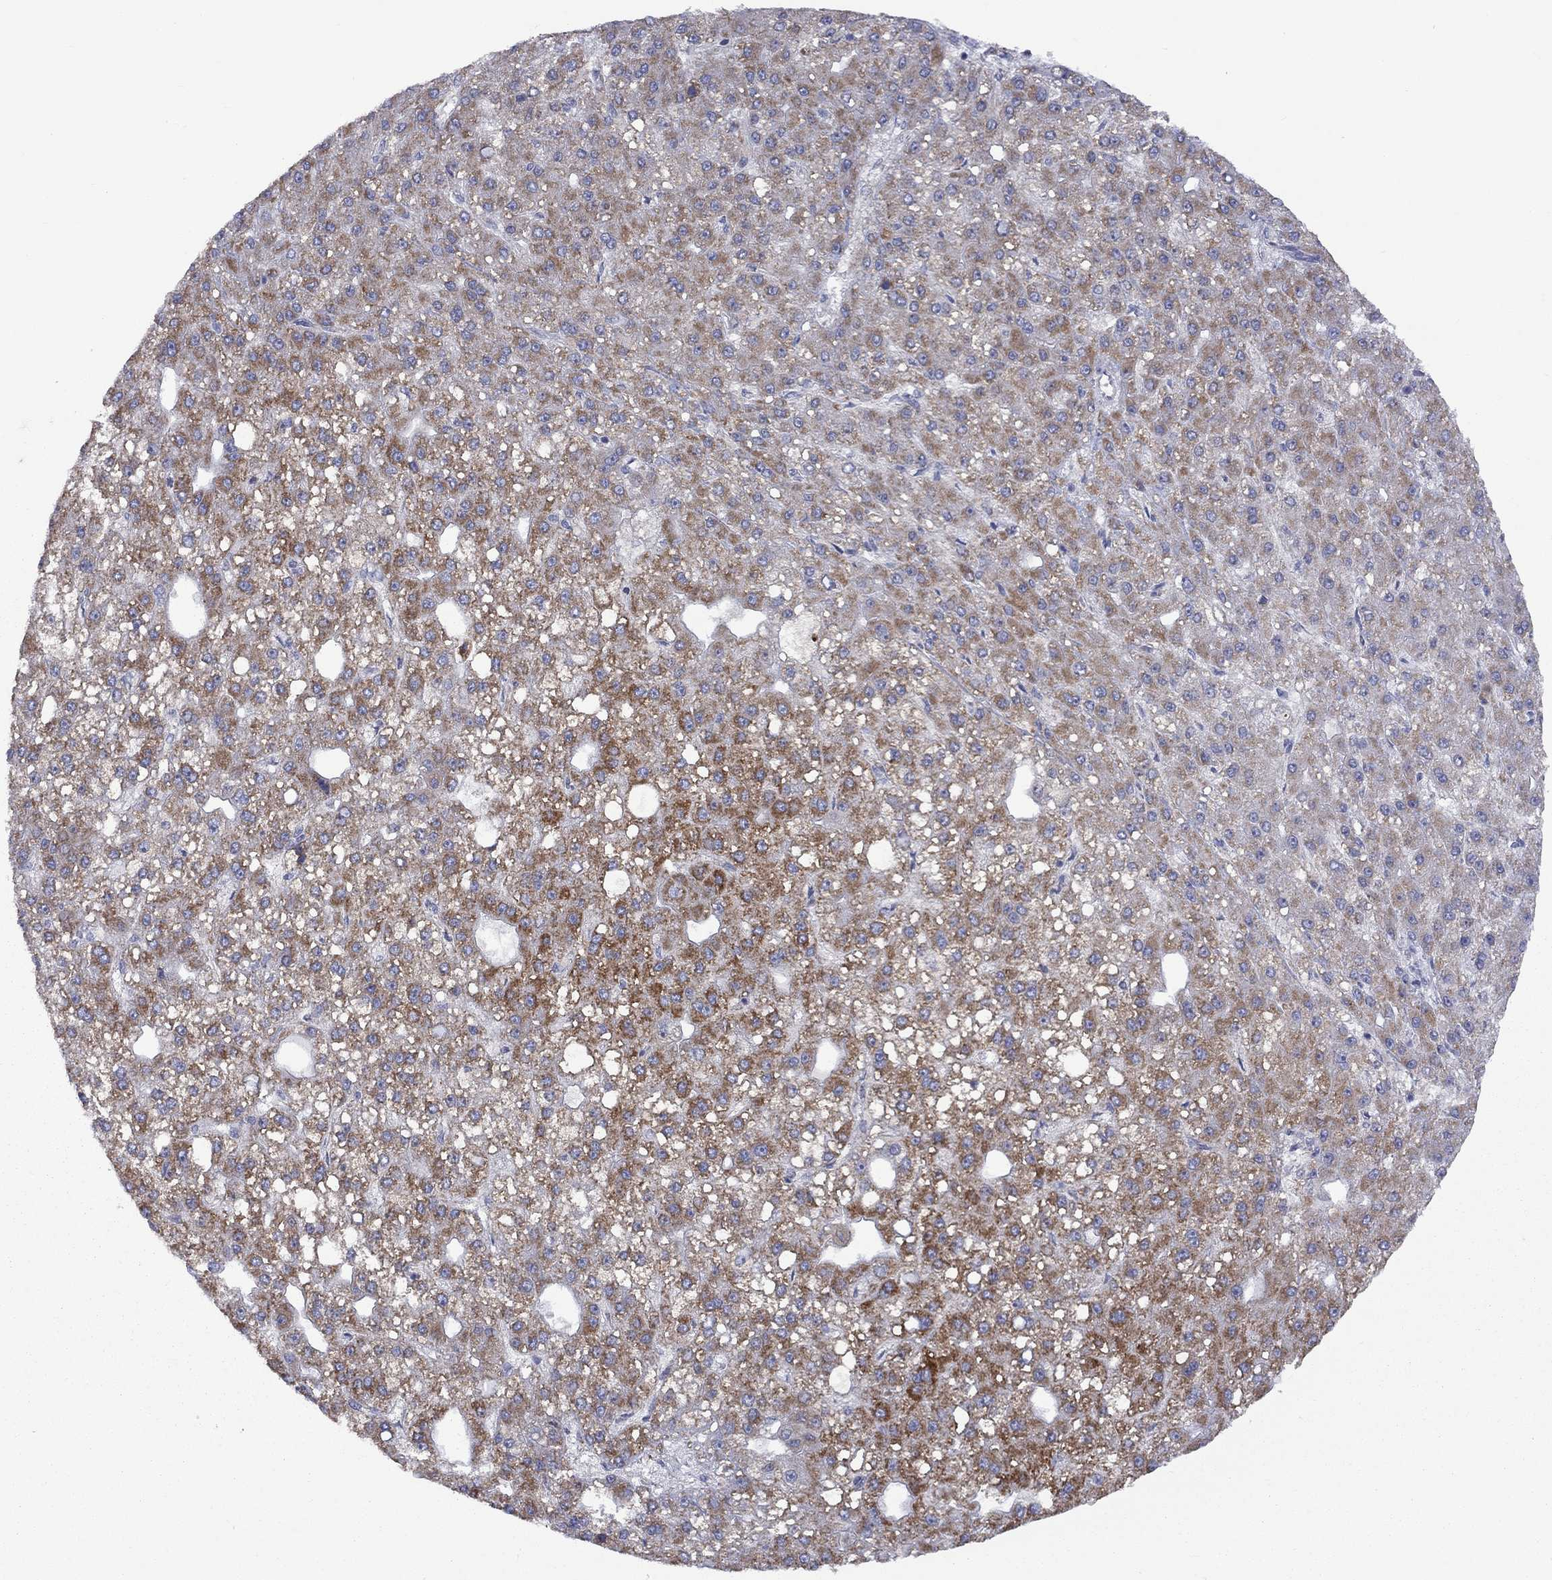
{"staining": {"intensity": "strong", "quantity": "25%-75%", "location": "cytoplasmic/membranous"}, "tissue": "liver cancer", "cell_type": "Tumor cells", "image_type": "cancer", "snomed": [{"axis": "morphology", "description": "Carcinoma, Hepatocellular, NOS"}, {"axis": "topography", "description": "Liver"}], "caption": "IHC of liver hepatocellular carcinoma demonstrates high levels of strong cytoplasmic/membranous positivity in approximately 25%-75% of tumor cells.", "gene": "CISD1", "patient": {"sex": "male", "age": 67}}